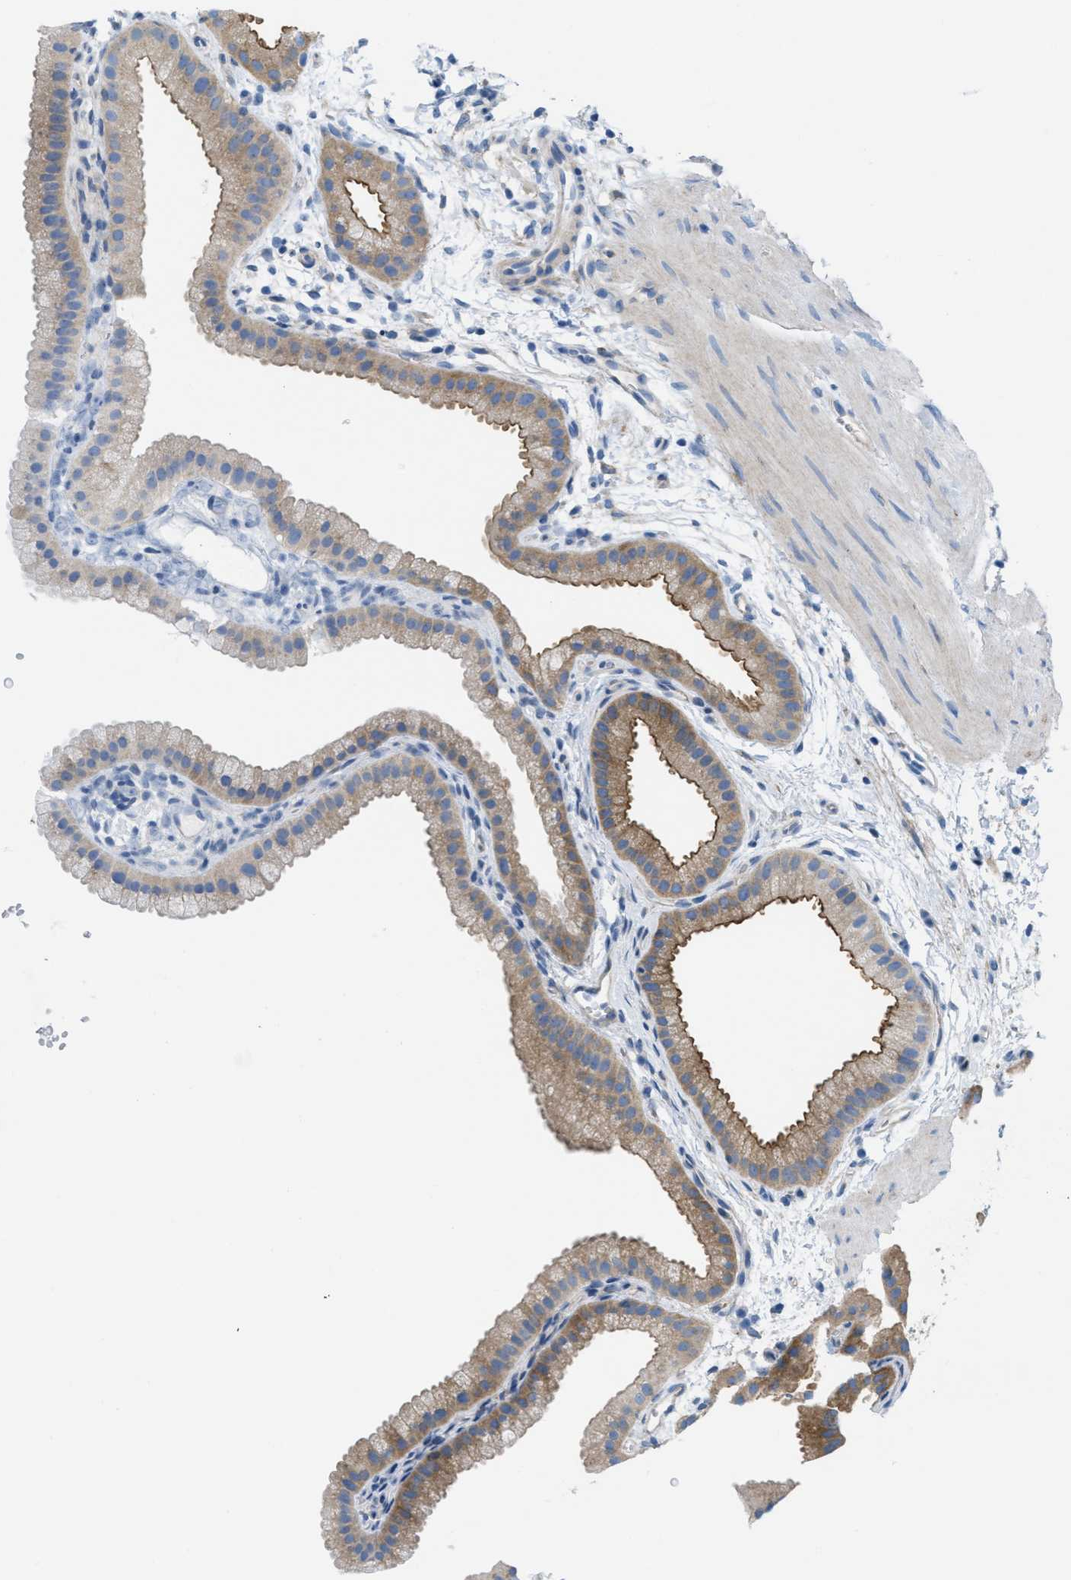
{"staining": {"intensity": "moderate", "quantity": ">75%", "location": "cytoplasmic/membranous"}, "tissue": "gallbladder", "cell_type": "Glandular cells", "image_type": "normal", "snomed": [{"axis": "morphology", "description": "Normal tissue, NOS"}, {"axis": "topography", "description": "Gallbladder"}], "caption": "Unremarkable gallbladder displays moderate cytoplasmic/membranous expression in about >75% of glandular cells (DAB IHC, brown staining for protein, blue staining for nuclei)..", "gene": "ASGR1", "patient": {"sex": "female", "age": 64}}